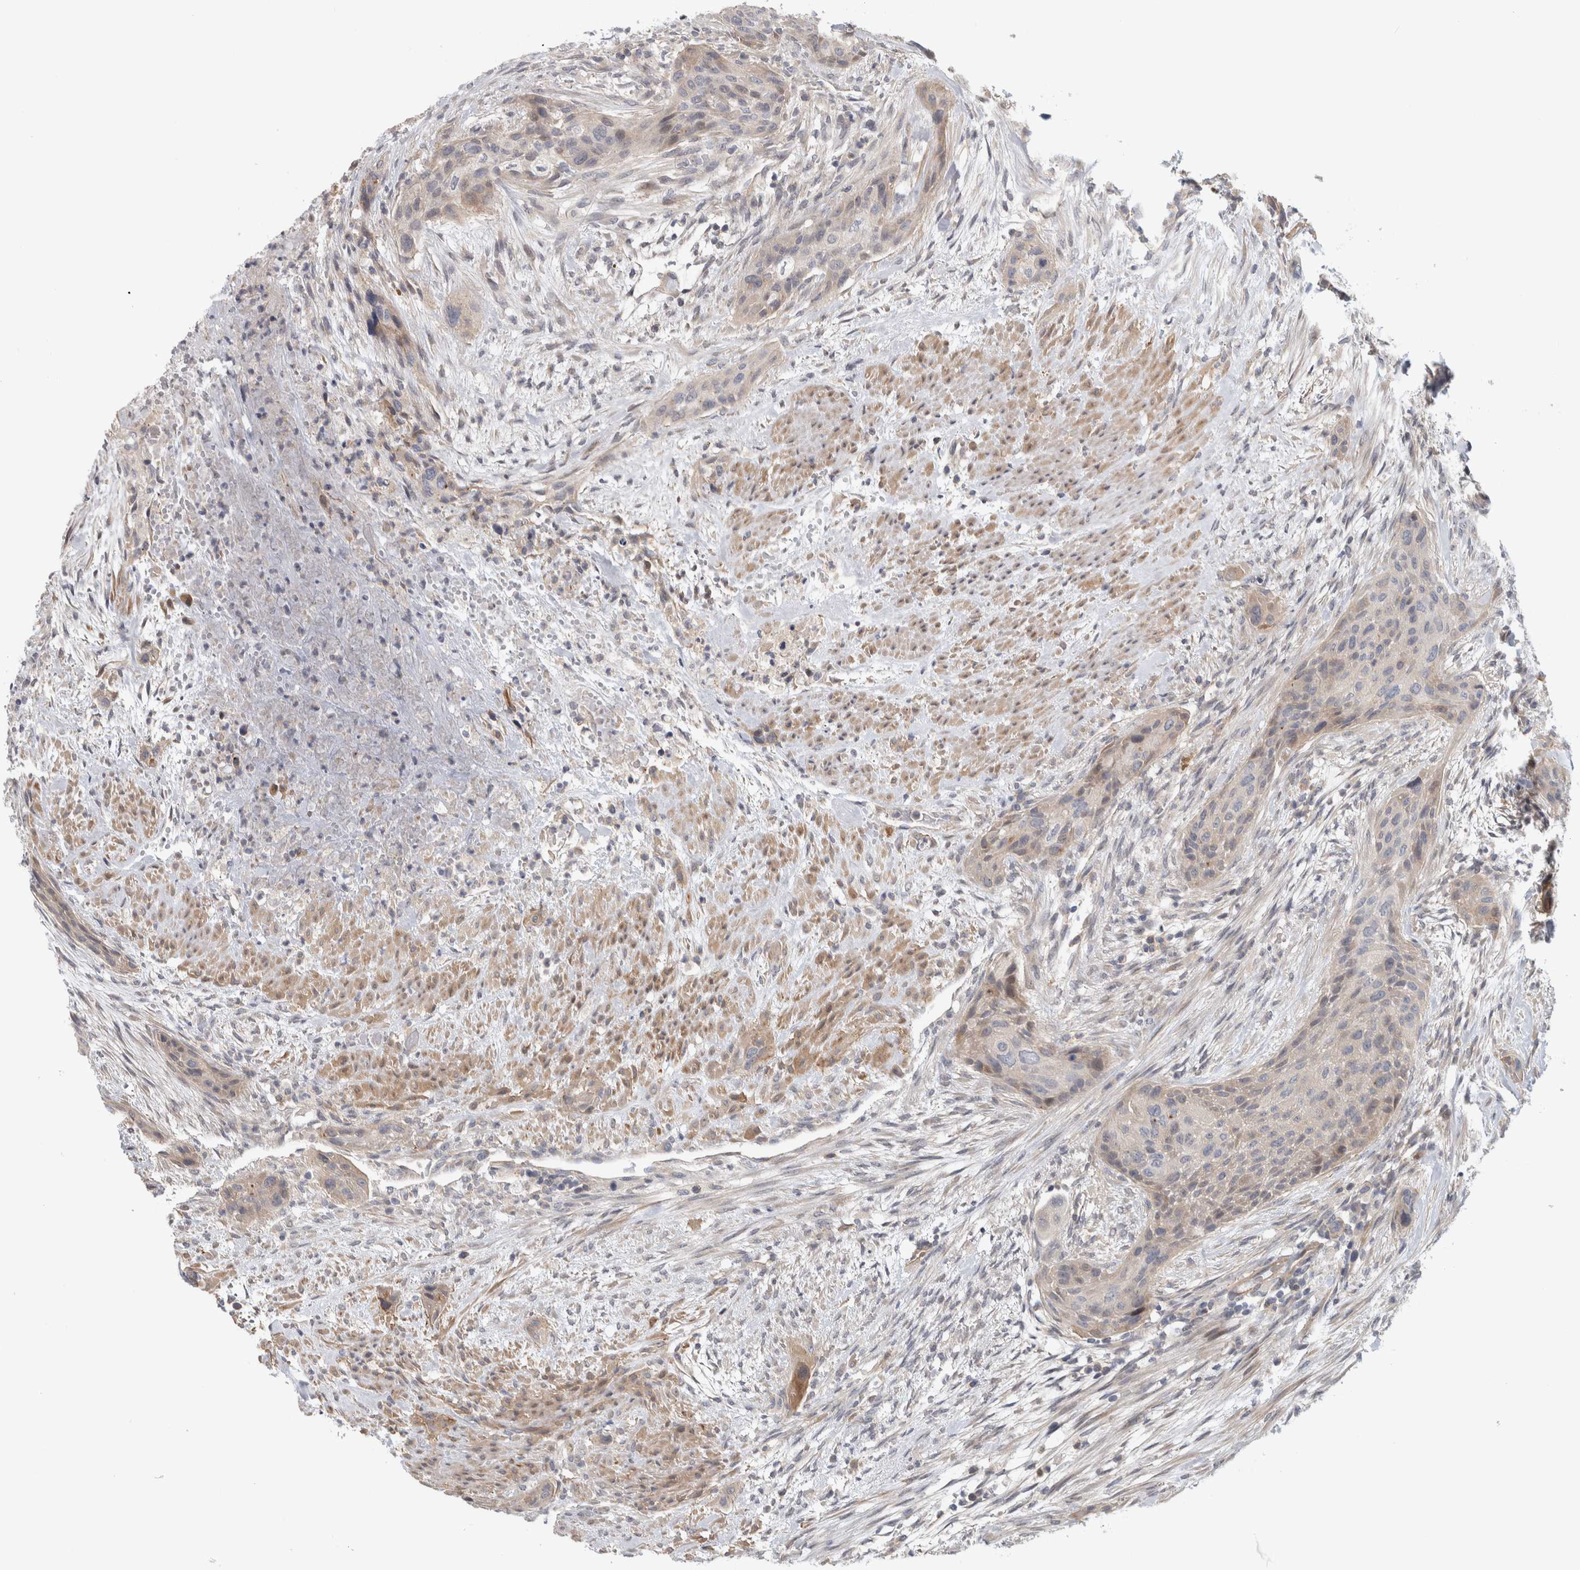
{"staining": {"intensity": "weak", "quantity": "<25%", "location": "cytoplasmic/membranous"}, "tissue": "urothelial cancer", "cell_type": "Tumor cells", "image_type": "cancer", "snomed": [{"axis": "morphology", "description": "Urothelial carcinoma, High grade"}, {"axis": "topography", "description": "Urinary bladder"}], "caption": "High magnification brightfield microscopy of urothelial cancer stained with DAB (3,3'-diaminobenzidine) (brown) and counterstained with hematoxylin (blue): tumor cells show no significant expression.", "gene": "ZNF804B", "patient": {"sex": "male", "age": 35}}